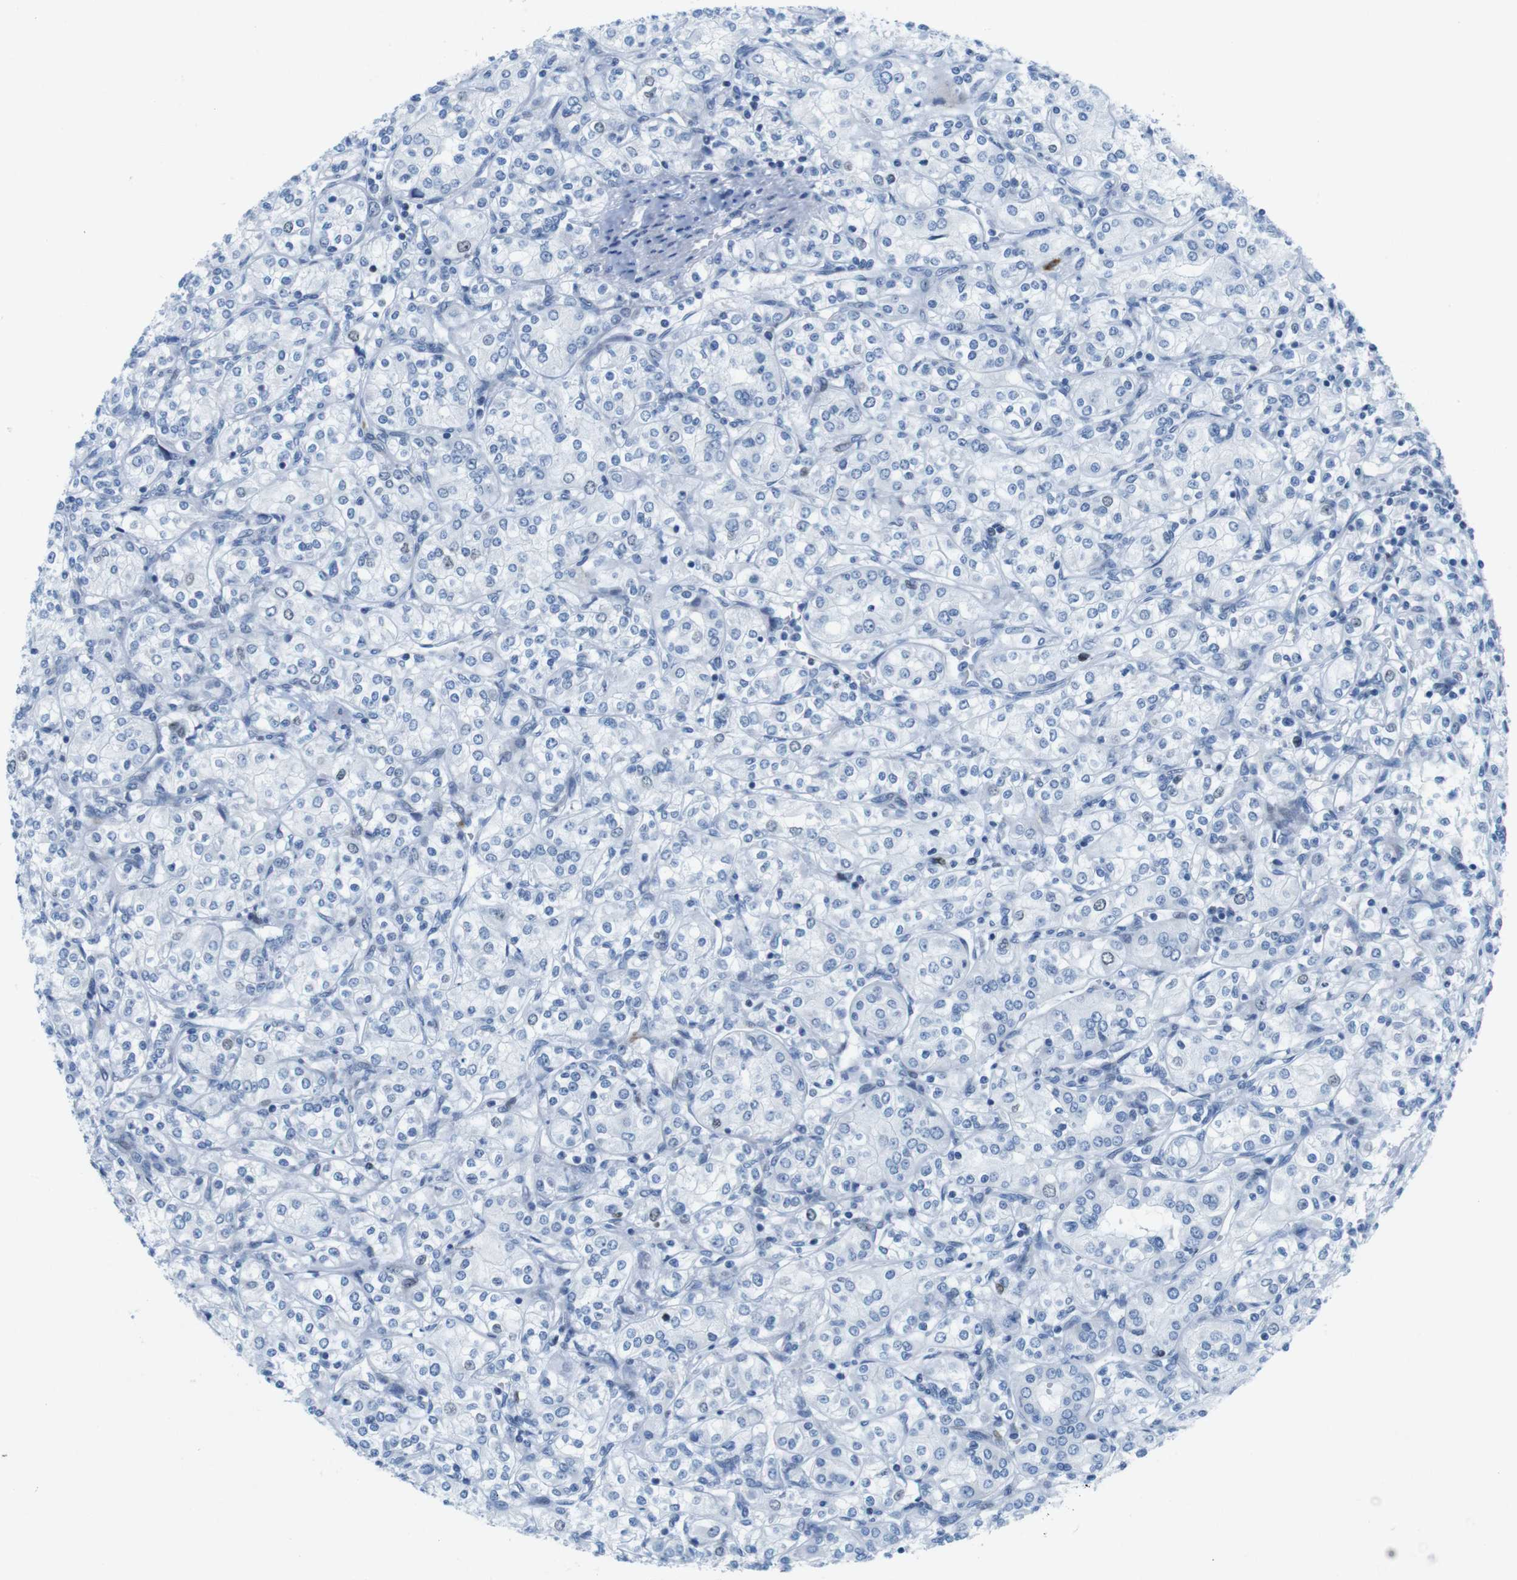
{"staining": {"intensity": "negative", "quantity": "none", "location": "none"}, "tissue": "renal cancer", "cell_type": "Tumor cells", "image_type": "cancer", "snomed": [{"axis": "morphology", "description": "Adenocarcinoma, NOS"}, {"axis": "topography", "description": "Kidney"}], "caption": "Renal cancer stained for a protein using immunohistochemistry (IHC) reveals no expression tumor cells.", "gene": "CHAF1A", "patient": {"sex": "male", "age": 77}}